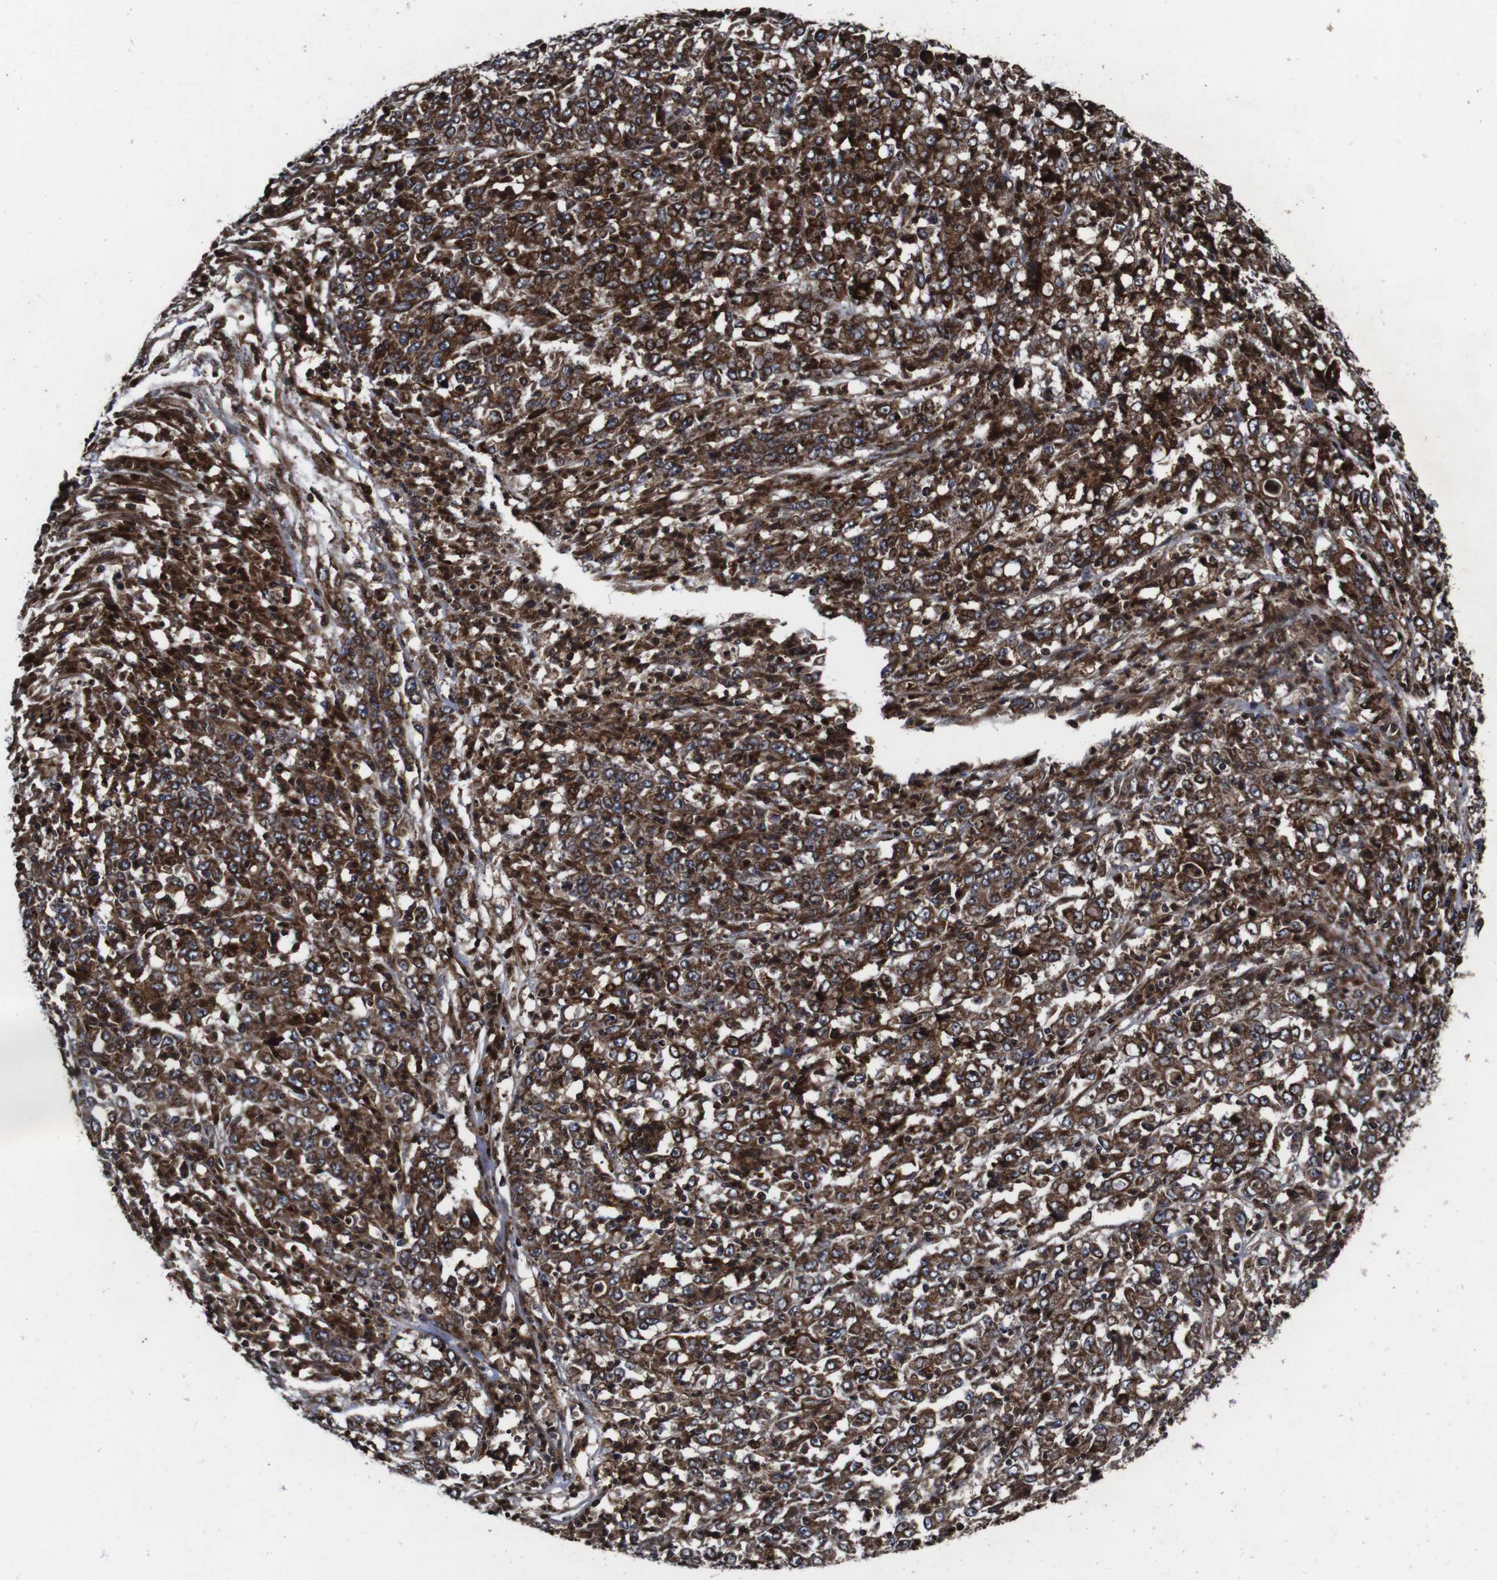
{"staining": {"intensity": "strong", "quantity": ">75%", "location": "cytoplasmic/membranous"}, "tissue": "stomach cancer", "cell_type": "Tumor cells", "image_type": "cancer", "snomed": [{"axis": "morphology", "description": "Adenocarcinoma, NOS"}, {"axis": "topography", "description": "Stomach, lower"}], "caption": "A brown stain shows strong cytoplasmic/membranous expression of a protein in stomach cancer (adenocarcinoma) tumor cells.", "gene": "SMYD3", "patient": {"sex": "female", "age": 71}}